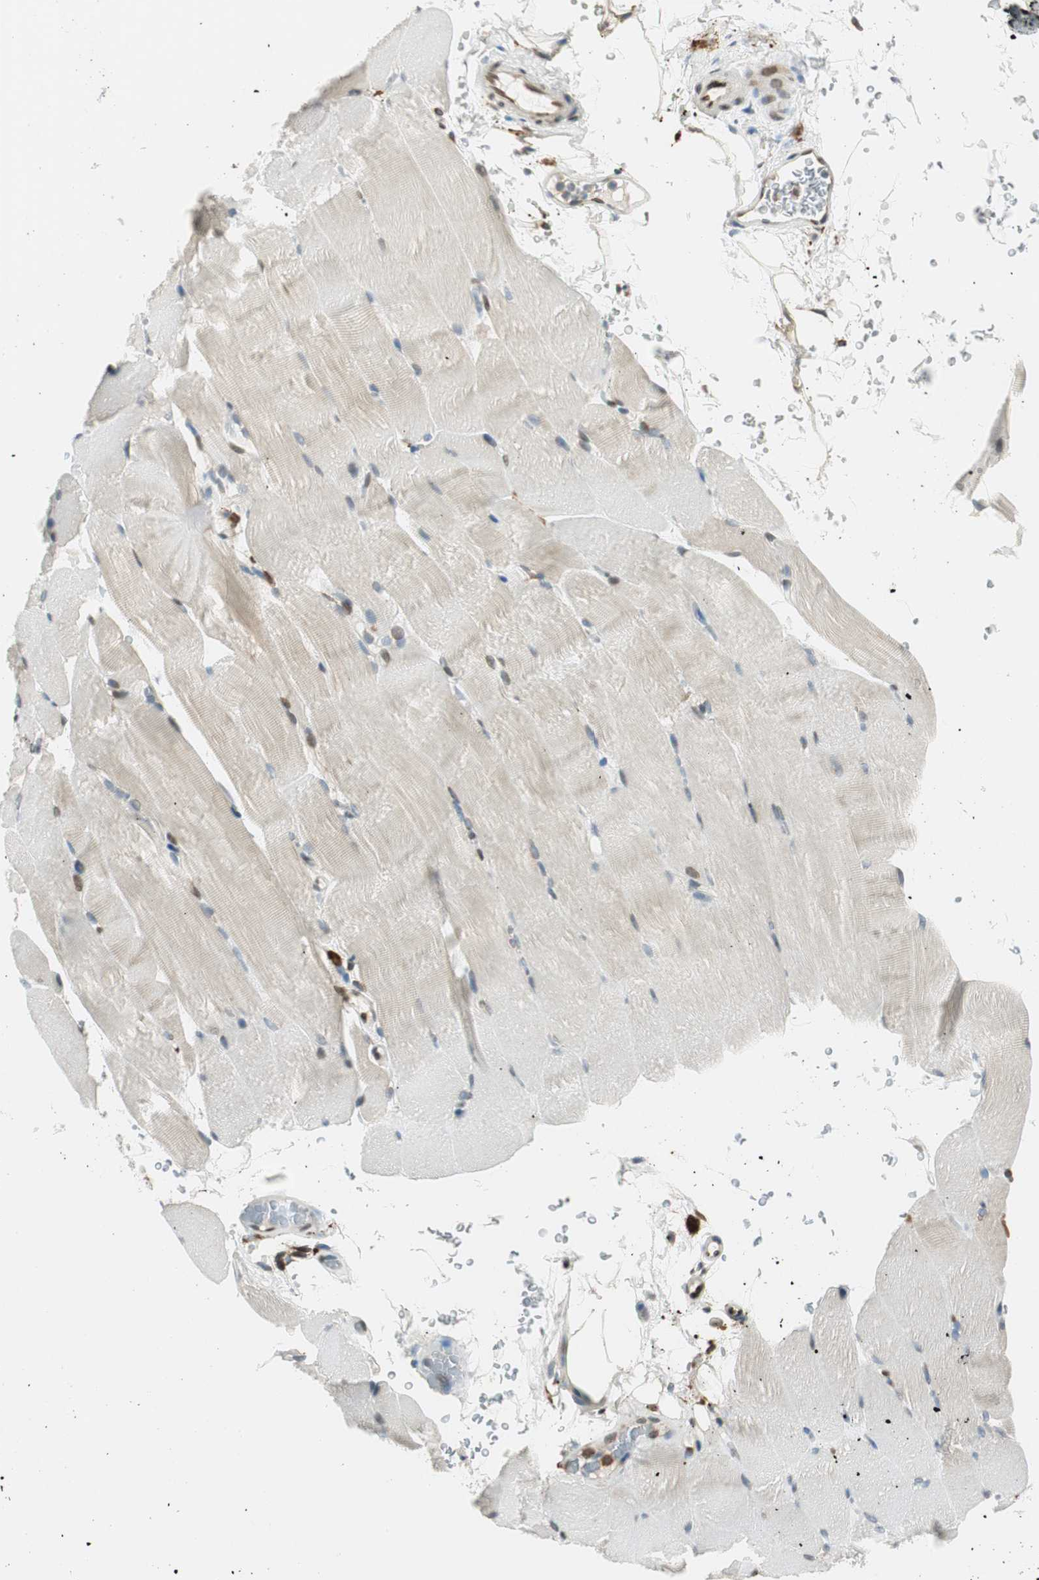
{"staining": {"intensity": "negative", "quantity": "none", "location": "none"}, "tissue": "skeletal muscle", "cell_type": "Myocytes", "image_type": "normal", "snomed": [{"axis": "morphology", "description": "Normal tissue, NOS"}, {"axis": "topography", "description": "Skeletal muscle"}, {"axis": "topography", "description": "Parathyroid gland"}], "caption": "This micrograph is of benign skeletal muscle stained with IHC to label a protein in brown with the nuclei are counter-stained blue. There is no staining in myocytes. The staining was performed using DAB to visualize the protein expression in brown, while the nuclei were stained in blue with hematoxylin (Magnification: 20x).", "gene": "TMEM260", "patient": {"sex": "female", "age": 37}}